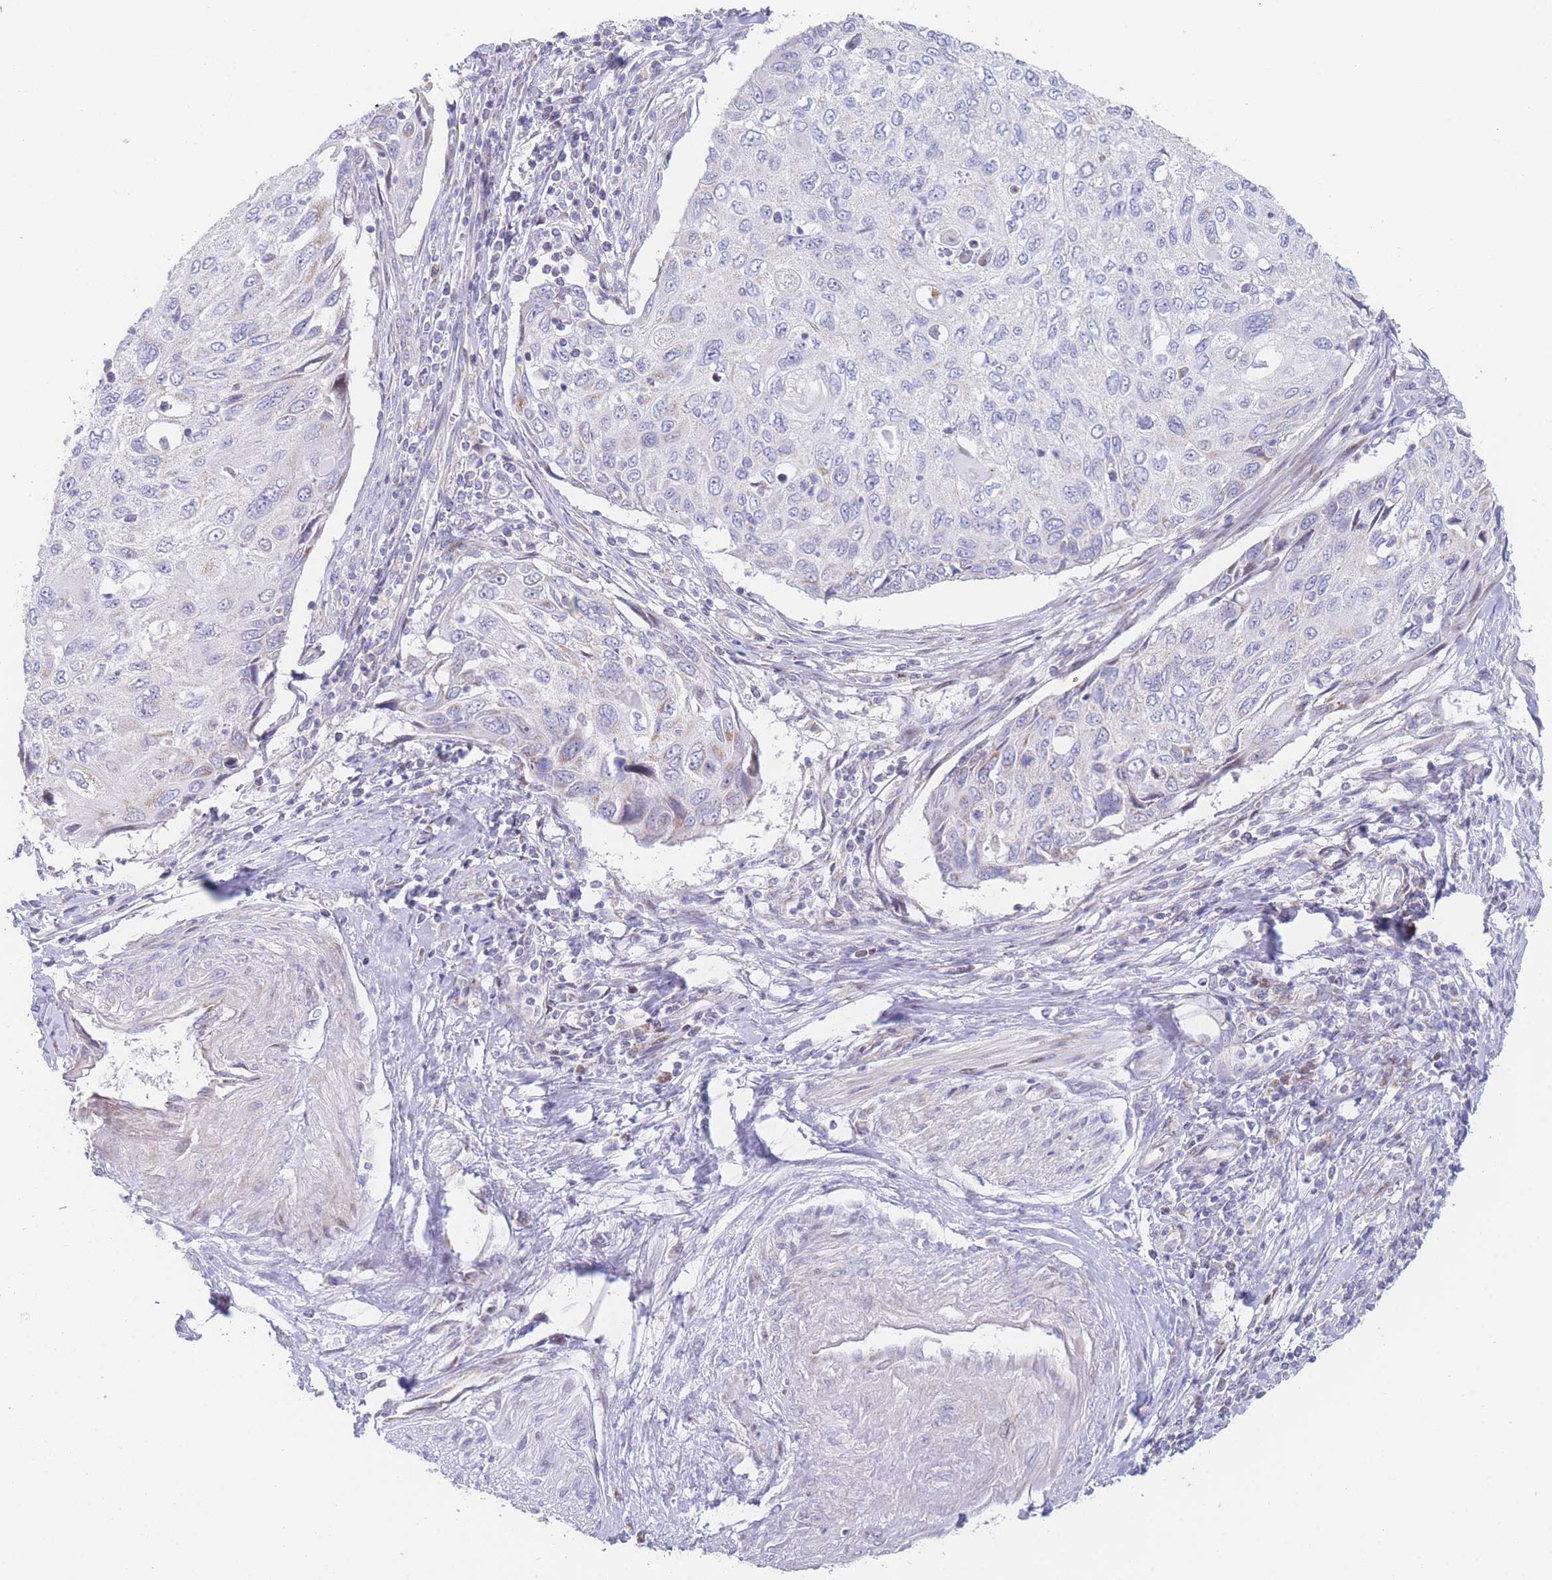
{"staining": {"intensity": "negative", "quantity": "none", "location": "none"}, "tissue": "cervical cancer", "cell_type": "Tumor cells", "image_type": "cancer", "snomed": [{"axis": "morphology", "description": "Squamous cell carcinoma, NOS"}, {"axis": "topography", "description": "Cervix"}], "caption": "DAB immunohistochemical staining of human cervical cancer exhibits no significant positivity in tumor cells.", "gene": "GPAM", "patient": {"sex": "female", "age": 70}}